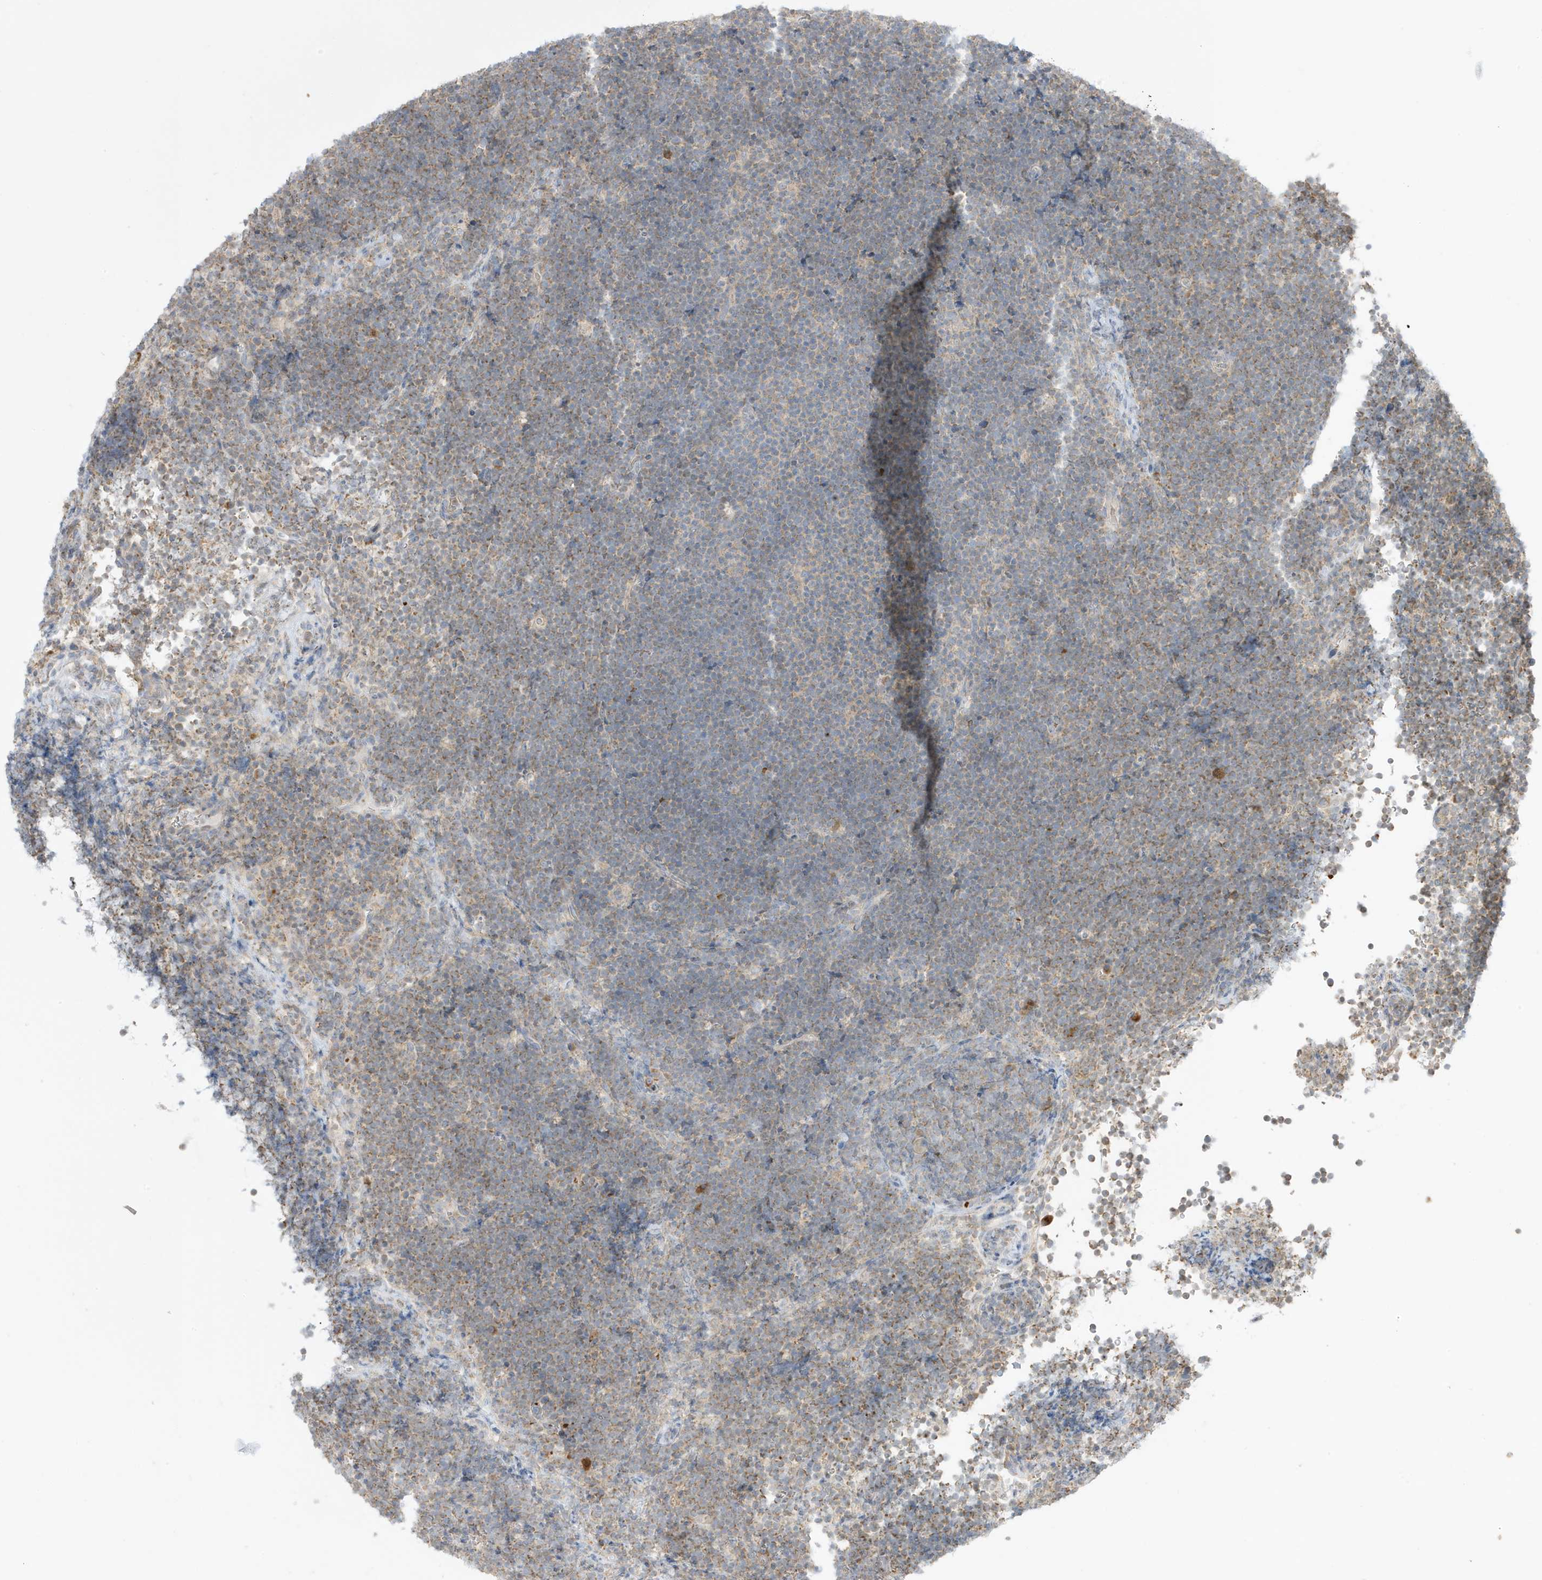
{"staining": {"intensity": "weak", "quantity": "<25%", "location": "cytoplasmic/membranous"}, "tissue": "lymphoma", "cell_type": "Tumor cells", "image_type": "cancer", "snomed": [{"axis": "morphology", "description": "Malignant lymphoma, non-Hodgkin's type, High grade"}, {"axis": "topography", "description": "Lymph node"}], "caption": "Tumor cells are negative for brown protein staining in high-grade malignant lymphoma, non-Hodgkin's type. (DAB (3,3'-diaminobenzidine) IHC with hematoxylin counter stain).", "gene": "NPPC", "patient": {"sex": "male", "age": 13}}